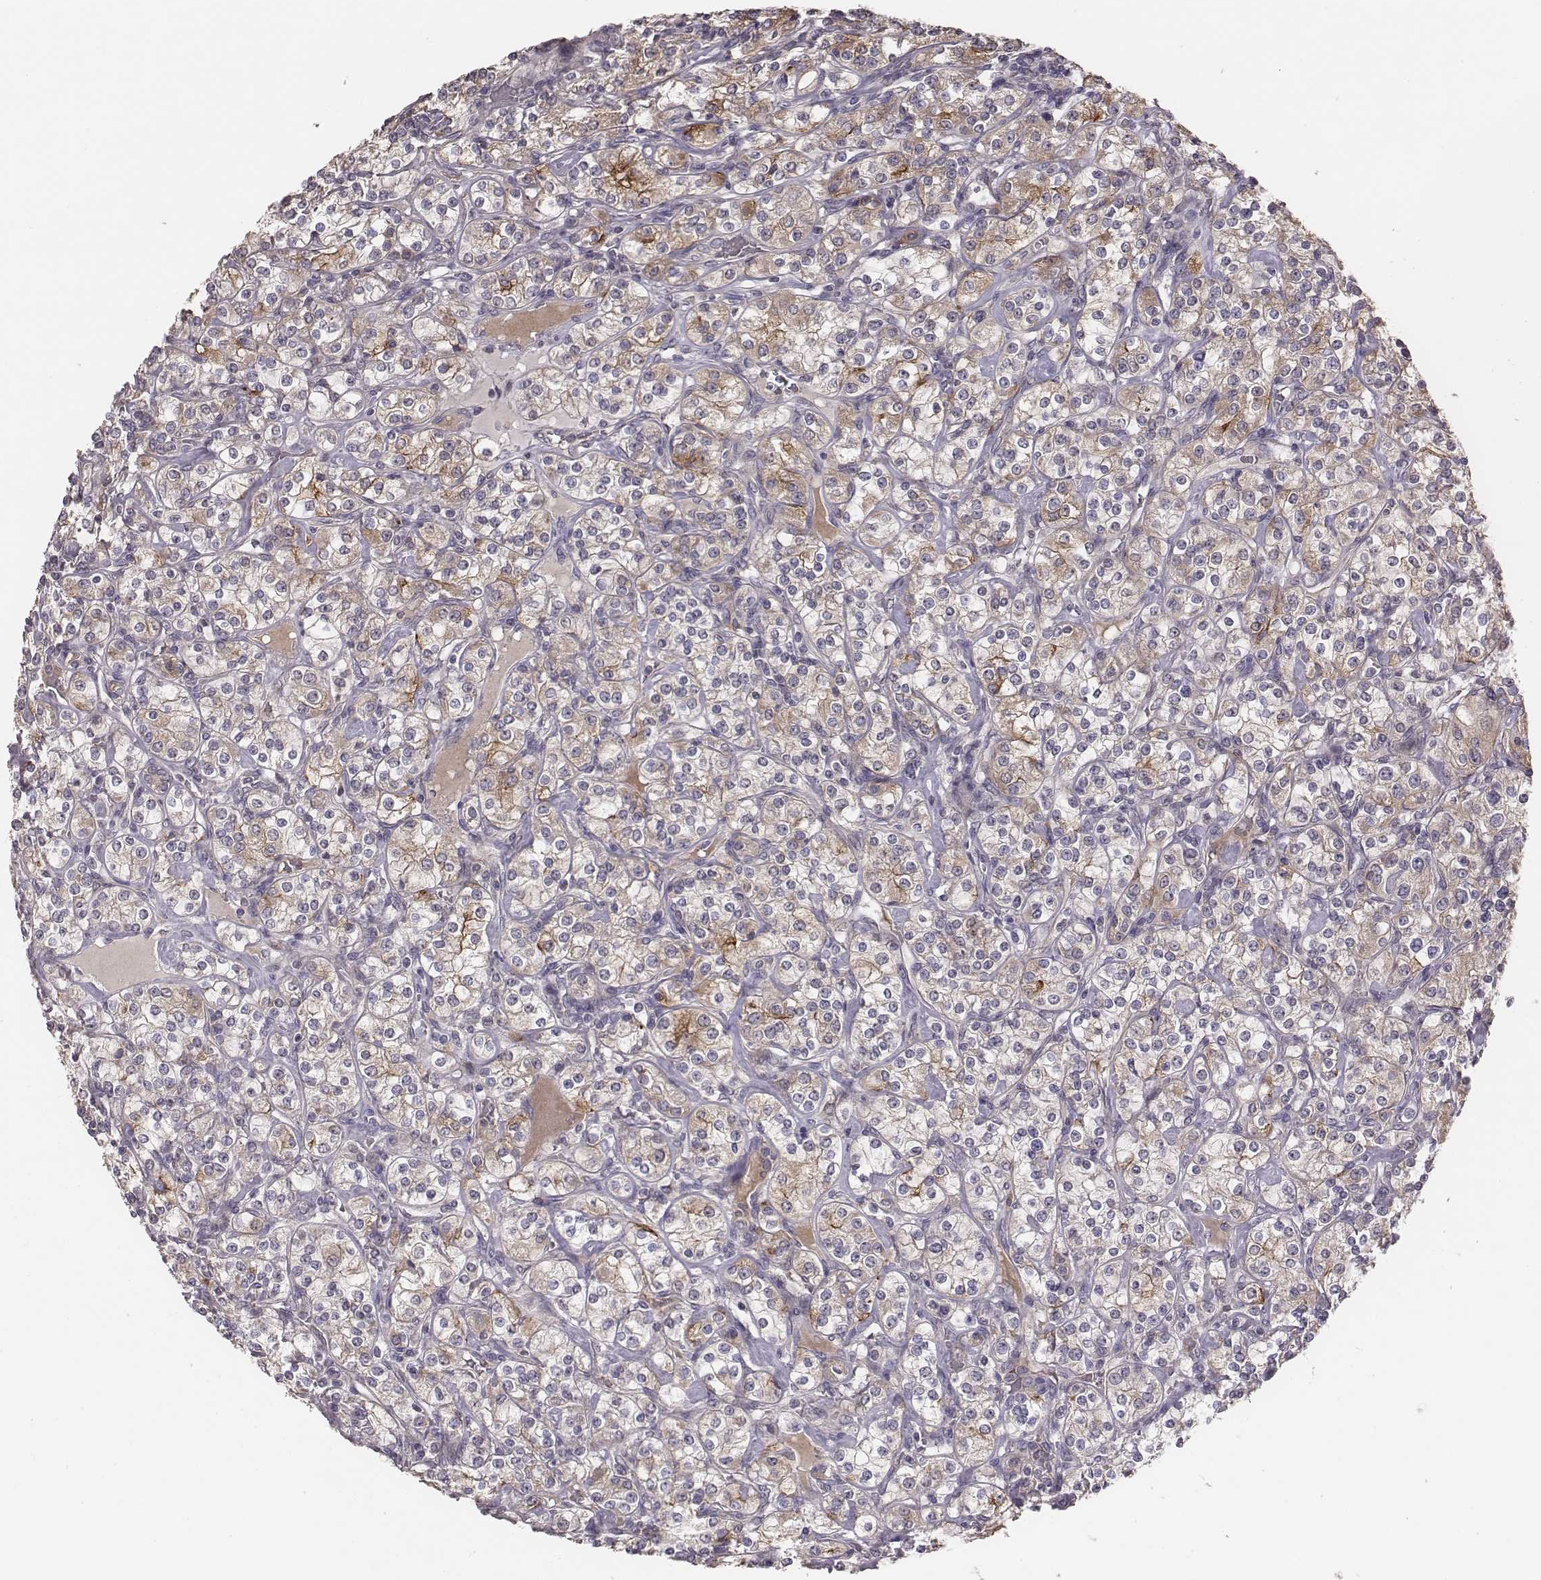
{"staining": {"intensity": "moderate", "quantity": "<25%", "location": "cytoplasmic/membranous"}, "tissue": "renal cancer", "cell_type": "Tumor cells", "image_type": "cancer", "snomed": [{"axis": "morphology", "description": "Adenocarcinoma, NOS"}, {"axis": "topography", "description": "Kidney"}], "caption": "There is low levels of moderate cytoplasmic/membranous positivity in tumor cells of renal cancer (adenocarcinoma), as demonstrated by immunohistochemical staining (brown color).", "gene": "HAVCR1", "patient": {"sex": "male", "age": 77}}